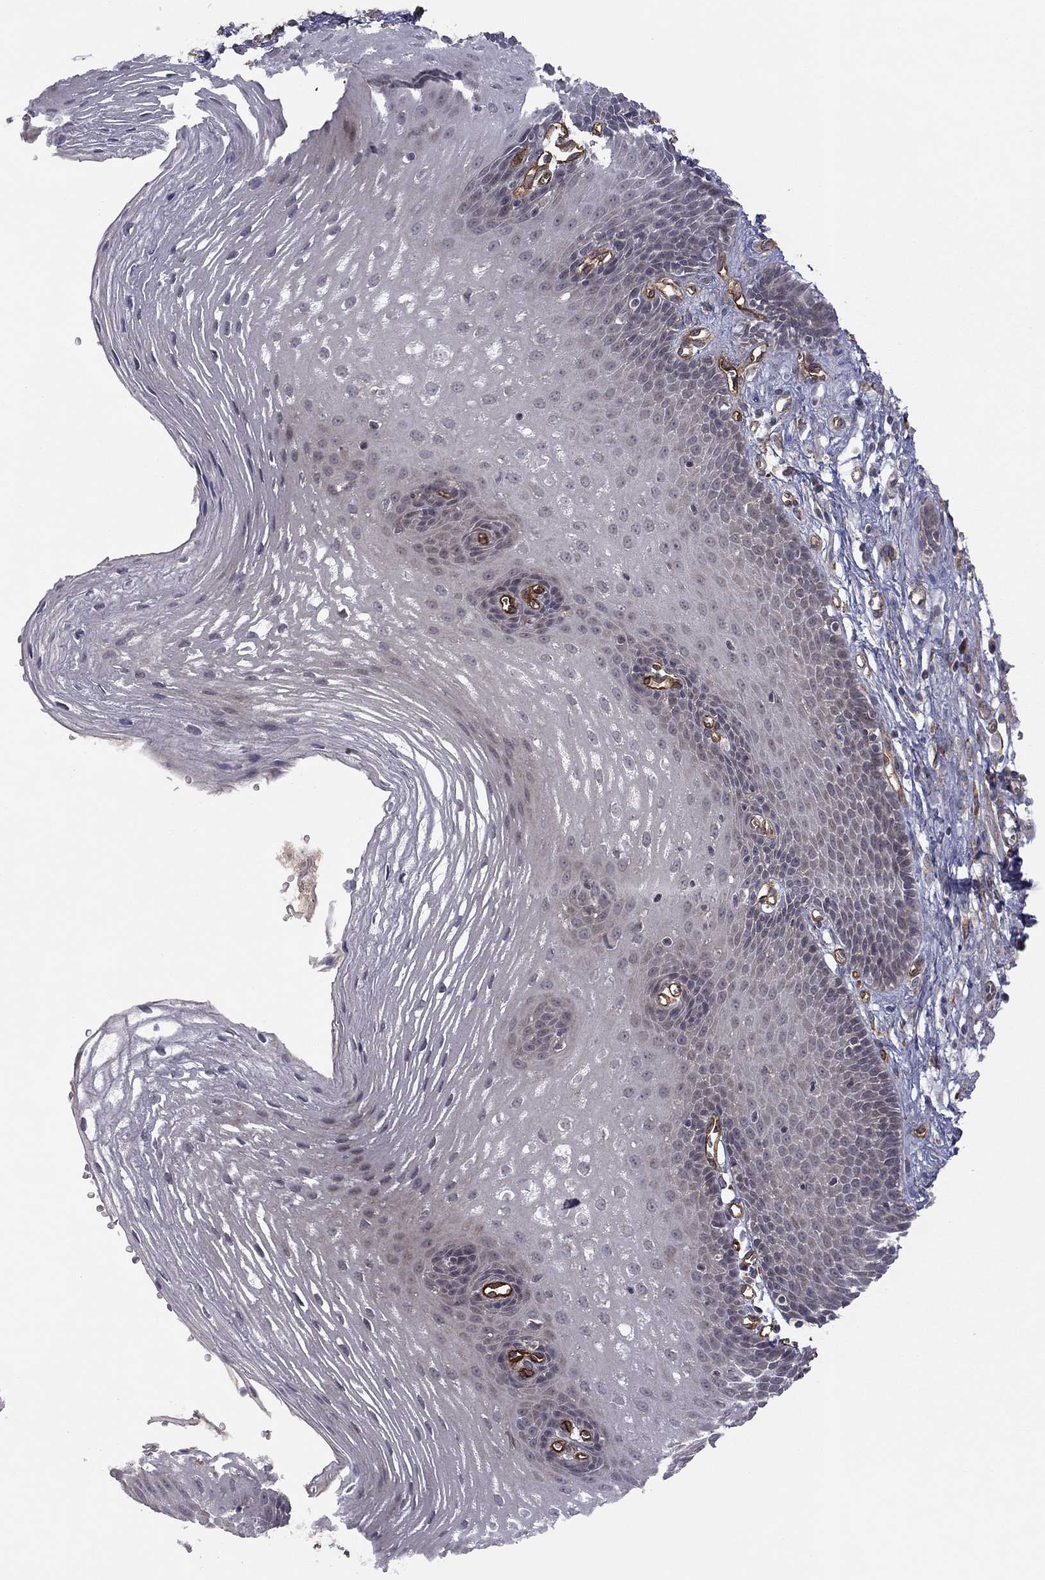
{"staining": {"intensity": "negative", "quantity": "none", "location": "none"}, "tissue": "esophagus", "cell_type": "Squamous epithelial cells", "image_type": "normal", "snomed": [{"axis": "morphology", "description": "Normal tissue, NOS"}, {"axis": "topography", "description": "Esophagus"}], "caption": "Unremarkable esophagus was stained to show a protein in brown. There is no significant expression in squamous epithelial cells. Brightfield microscopy of immunohistochemistry stained with DAB (brown) and hematoxylin (blue), captured at high magnification.", "gene": "EXOC3L2", "patient": {"sex": "male", "age": 72}}